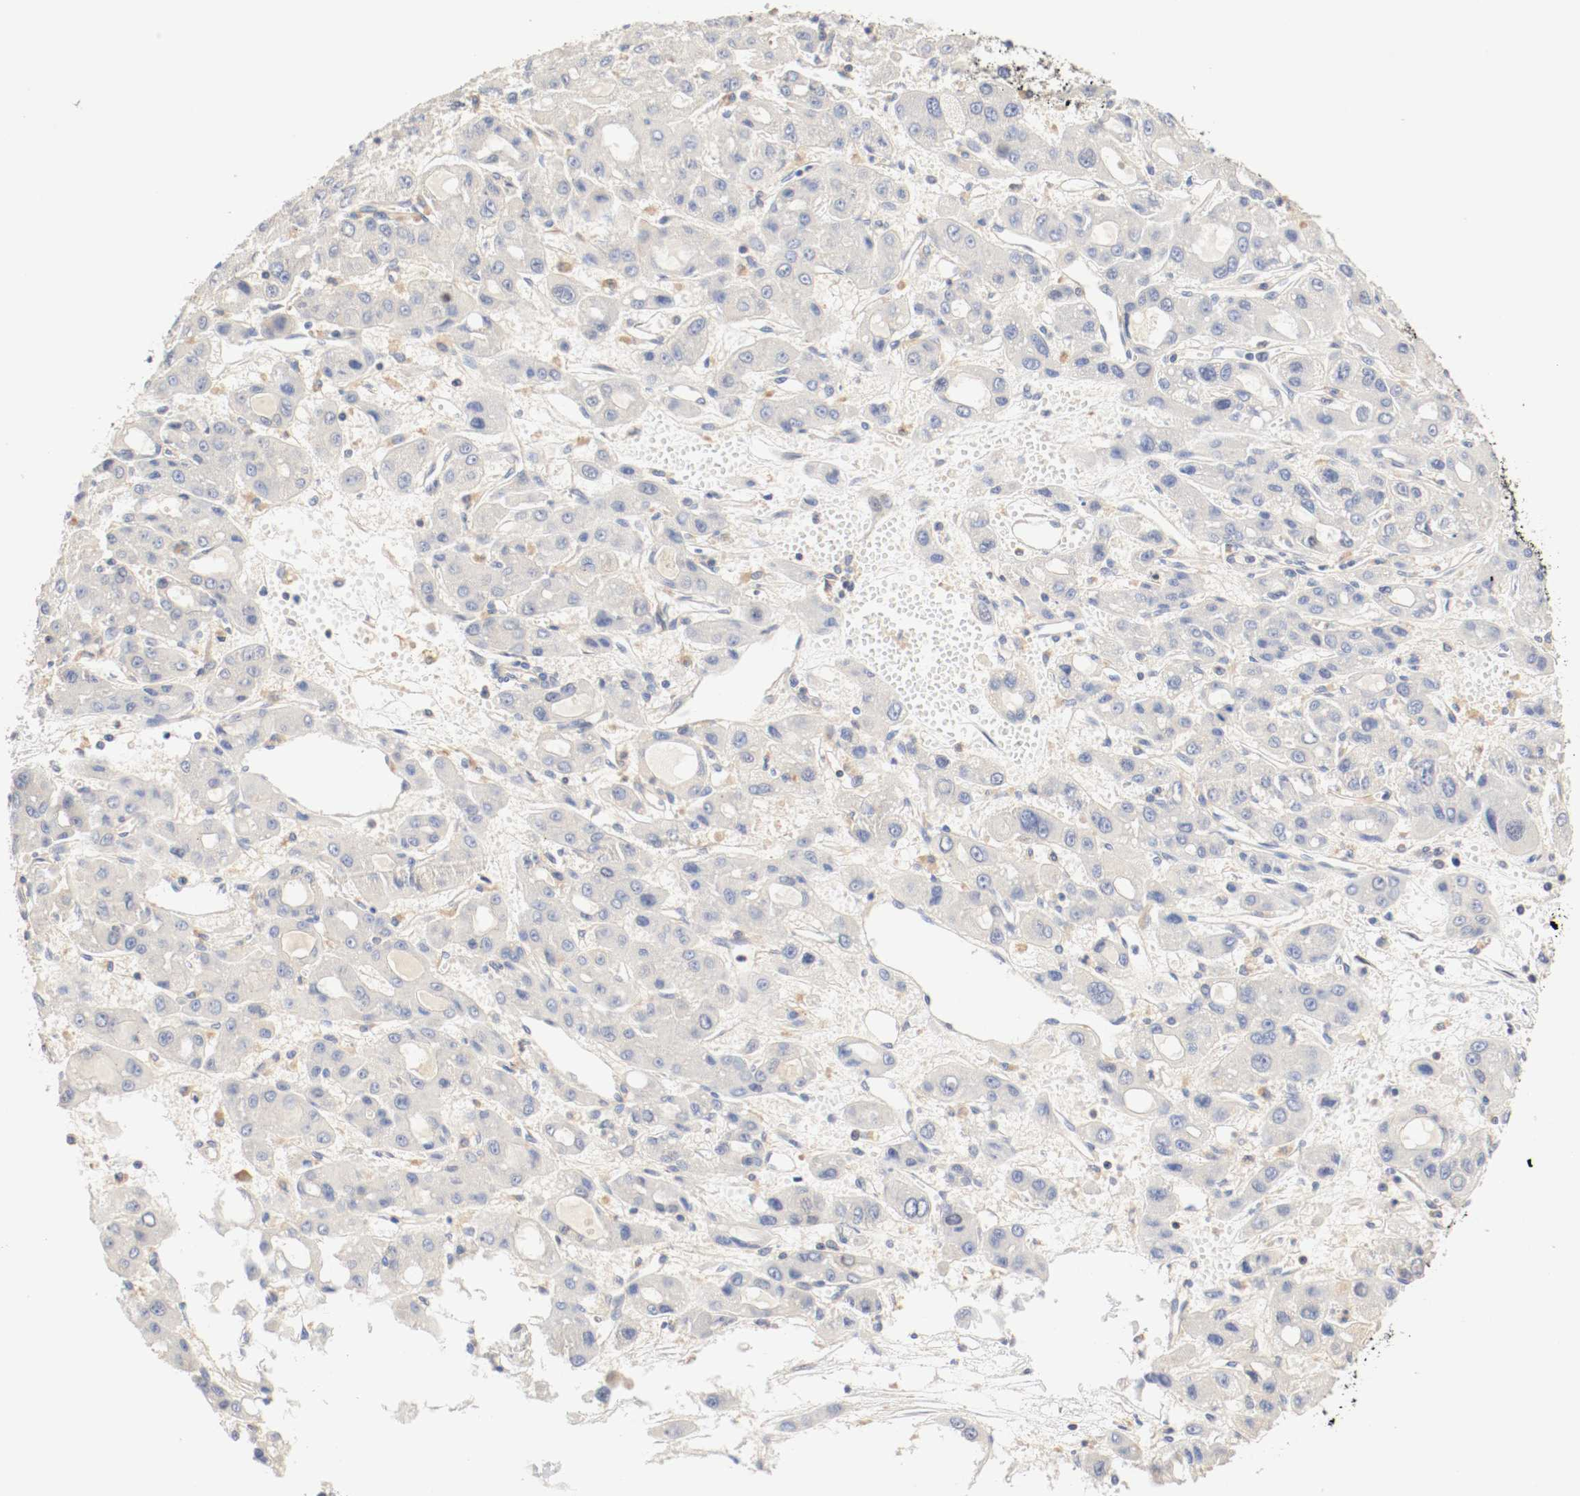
{"staining": {"intensity": "negative", "quantity": "none", "location": "none"}, "tissue": "liver cancer", "cell_type": "Tumor cells", "image_type": "cancer", "snomed": [{"axis": "morphology", "description": "Carcinoma, Hepatocellular, NOS"}, {"axis": "topography", "description": "Liver"}], "caption": "A photomicrograph of liver hepatocellular carcinoma stained for a protein demonstrates no brown staining in tumor cells.", "gene": "GIT1", "patient": {"sex": "male", "age": 55}}